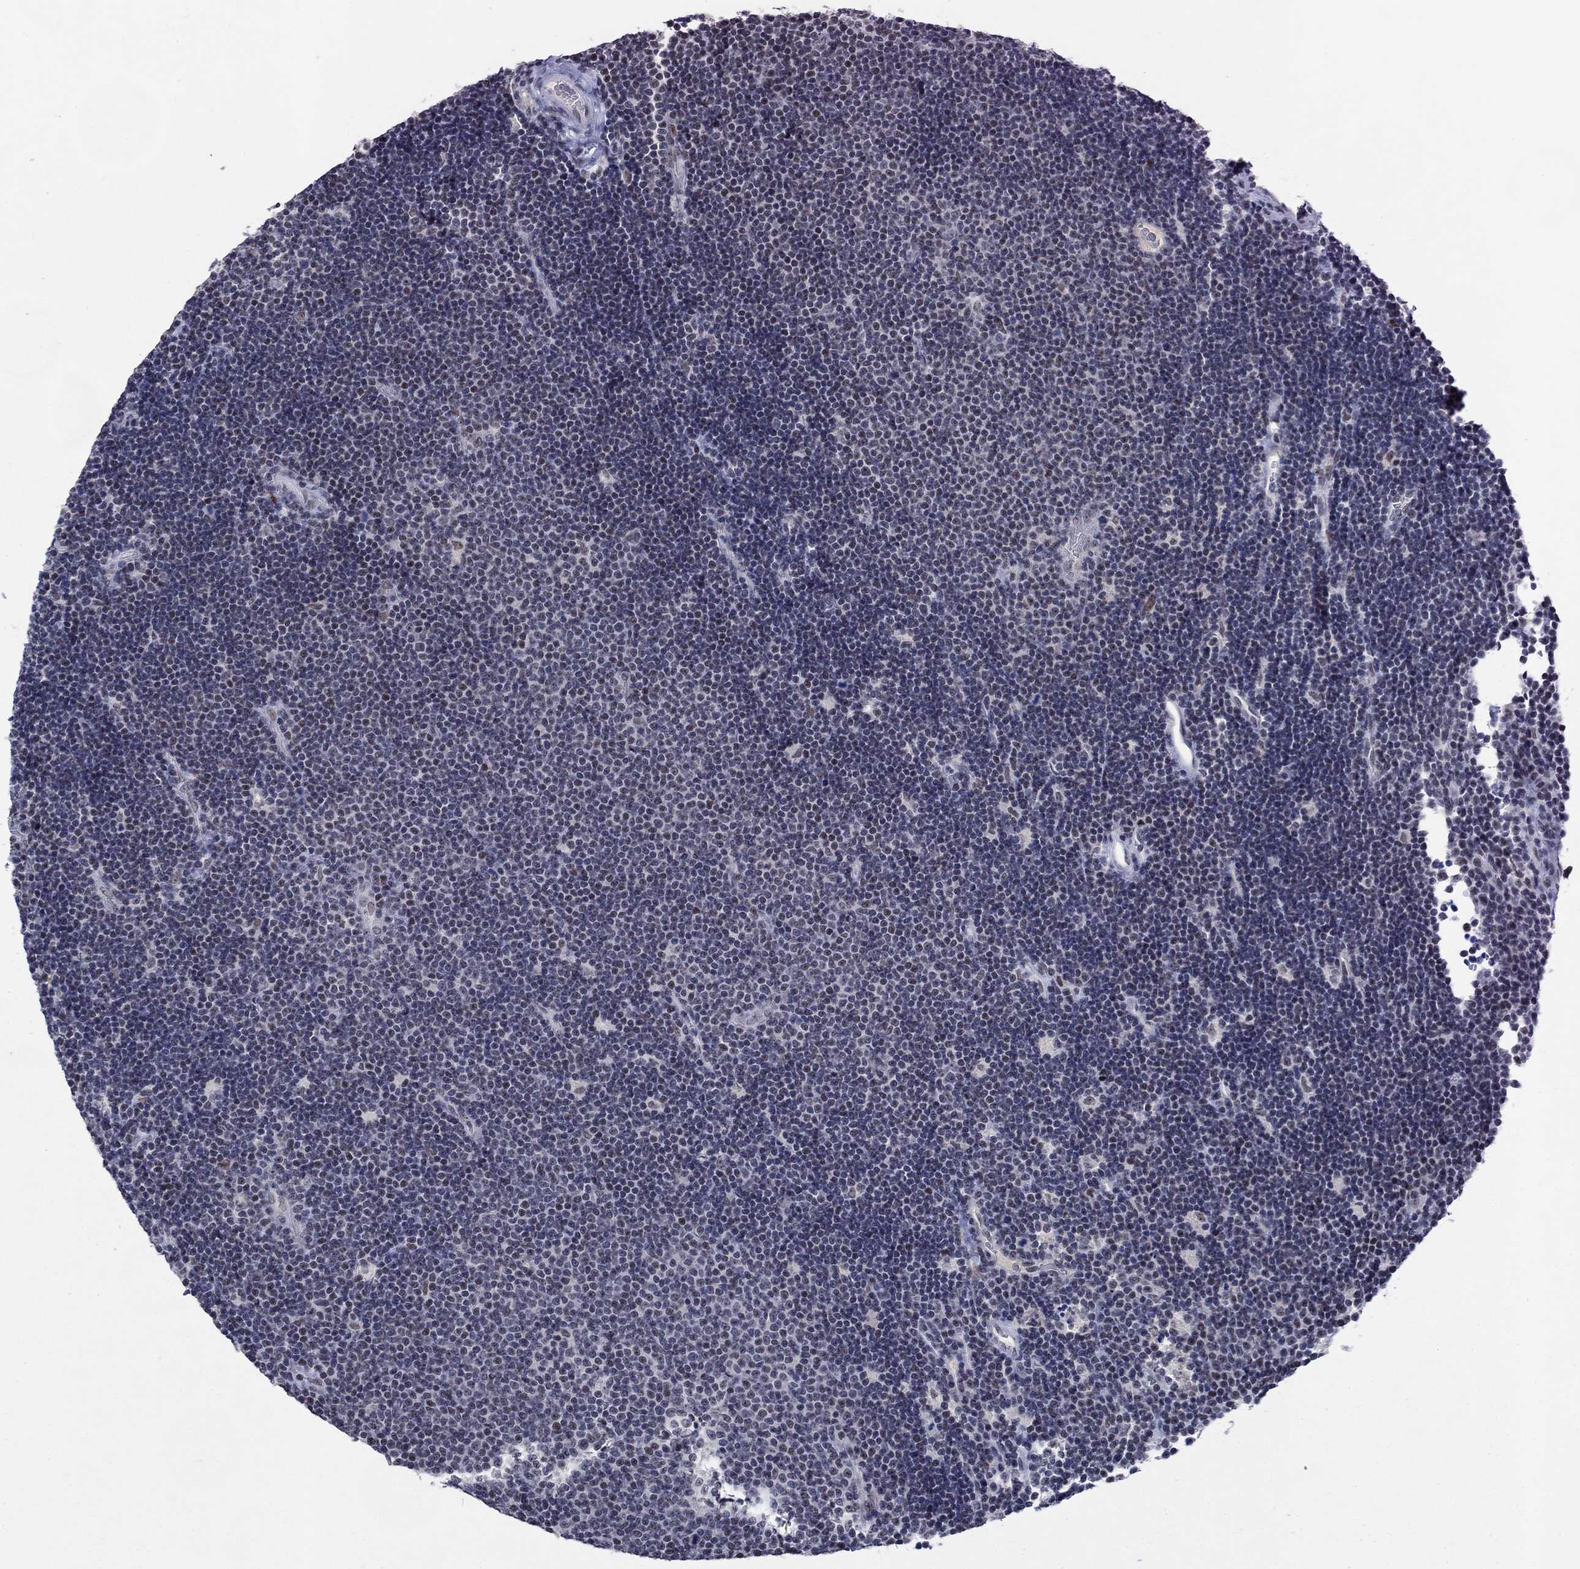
{"staining": {"intensity": "negative", "quantity": "none", "location": "none"}, "tissue": "lymphoma", "cell_type": "Tumor cells", "image_type": "cancer", "snomed": [{"axis": "morphology", "description": "Malignant lymphoma, non-Hodgkin's type, Low grade"}, {"axis": "topography", "description": "Brain"}], "caption": "The histopathology image exhibits no staining of tumor cells in malignant lymphoma, non-Hodgkin's type (low-grade).", "gene": "HTN1", "patient": {"sex": "female", "age": 66}}